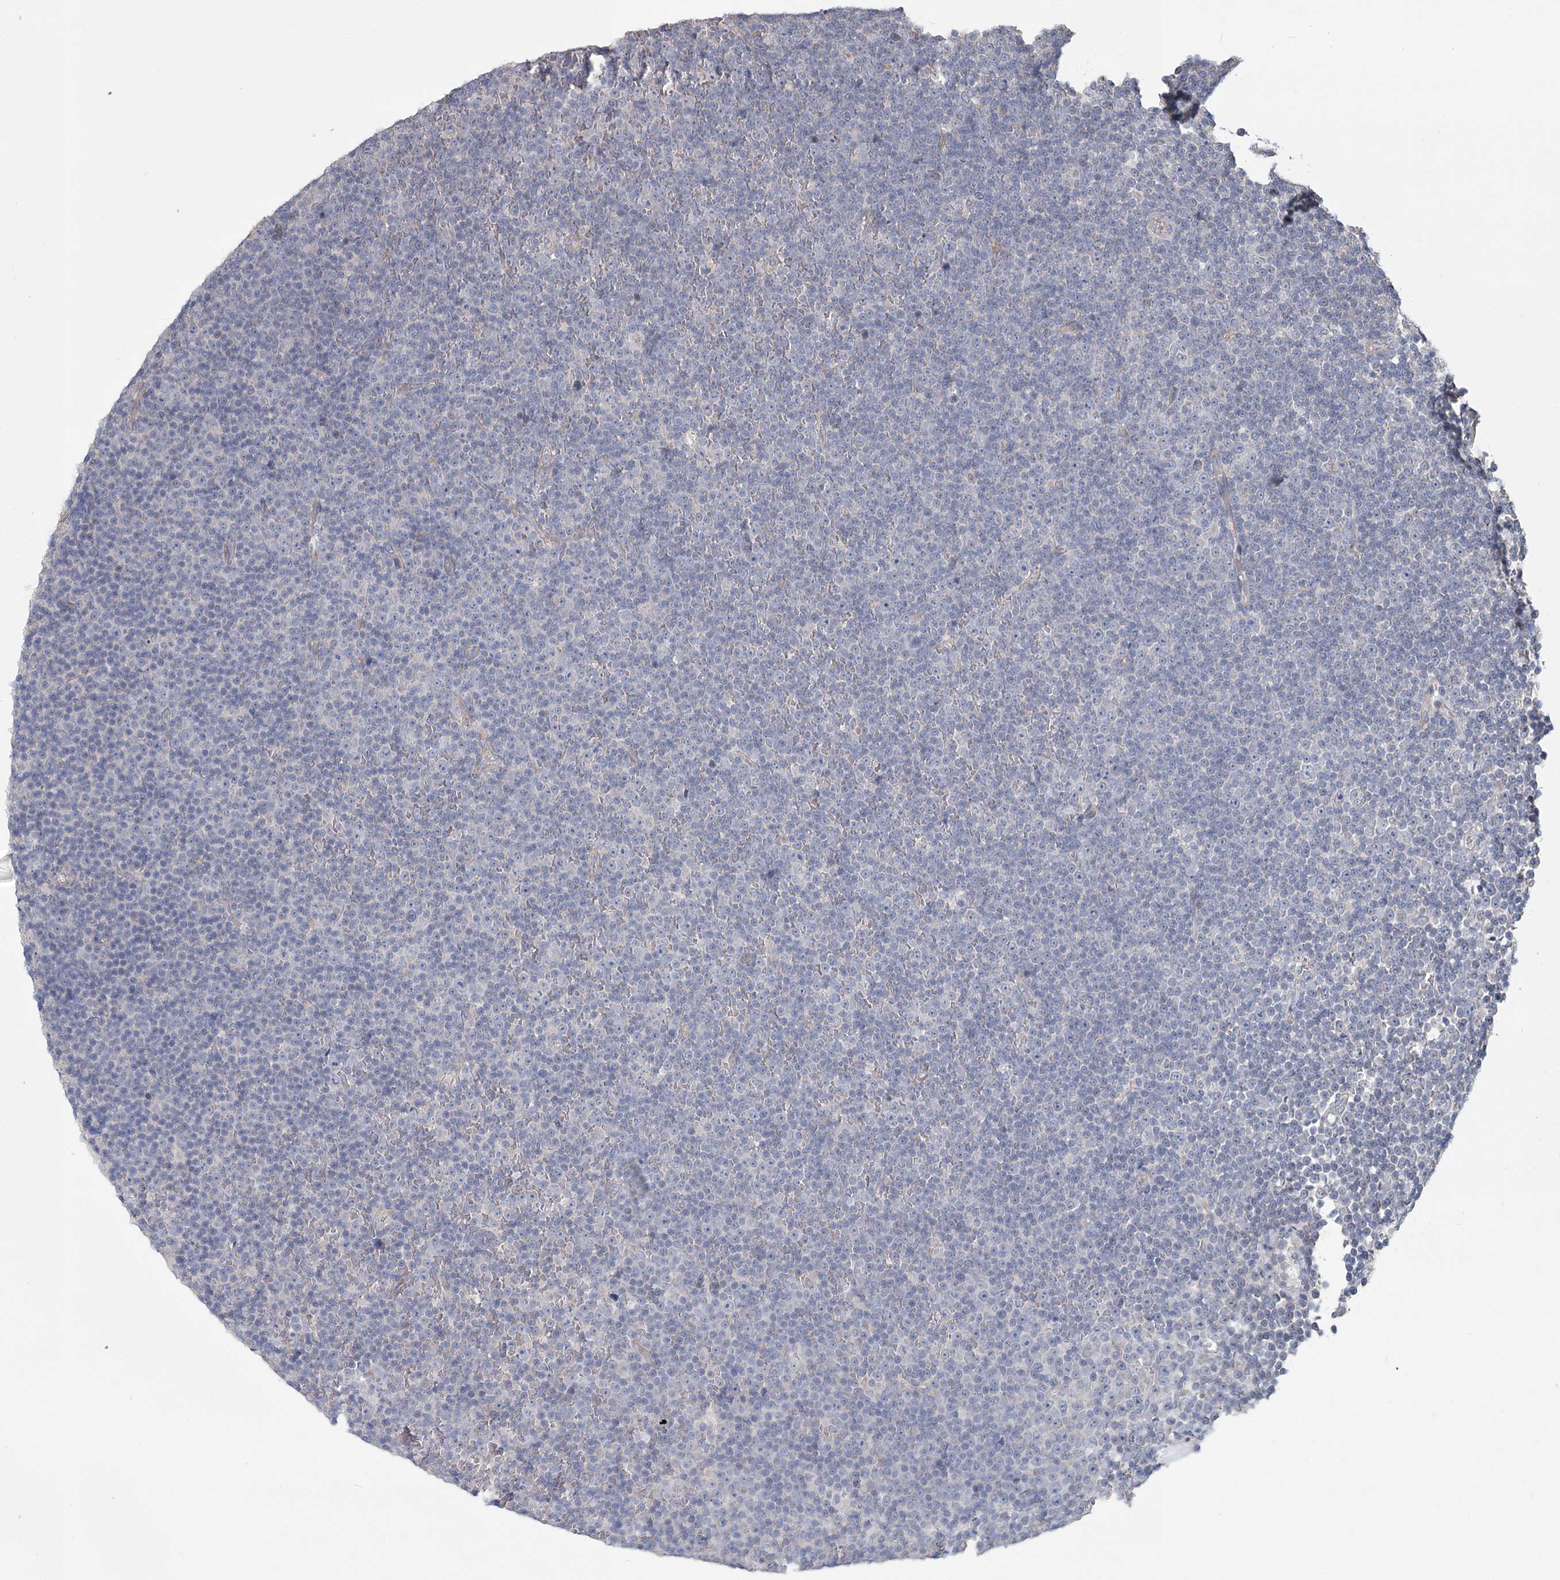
{"staining": {"intensity": "negative", "quantity": "none", "location": "none"}, "tissue": "lymphoma", "cell_type": "Tumor cells", "image_type": "cancer", "snomed": [{"axis": "morphology", "description": "Malignant lymphoma, non-Hodgkin's type, Low grade"}, {"axis": "topography", "description": "Lymph node"}], "caption": "High magnification brightfield microscopy of low-grade malignant lymphoma, non-Hodgkin's type stained with DAB (brown) and counterstained with hematoxylin (blue): tumor cells show no significant positivity.", "gene": "CNTLN", "patient": {"sex": "female", "age": 67}}